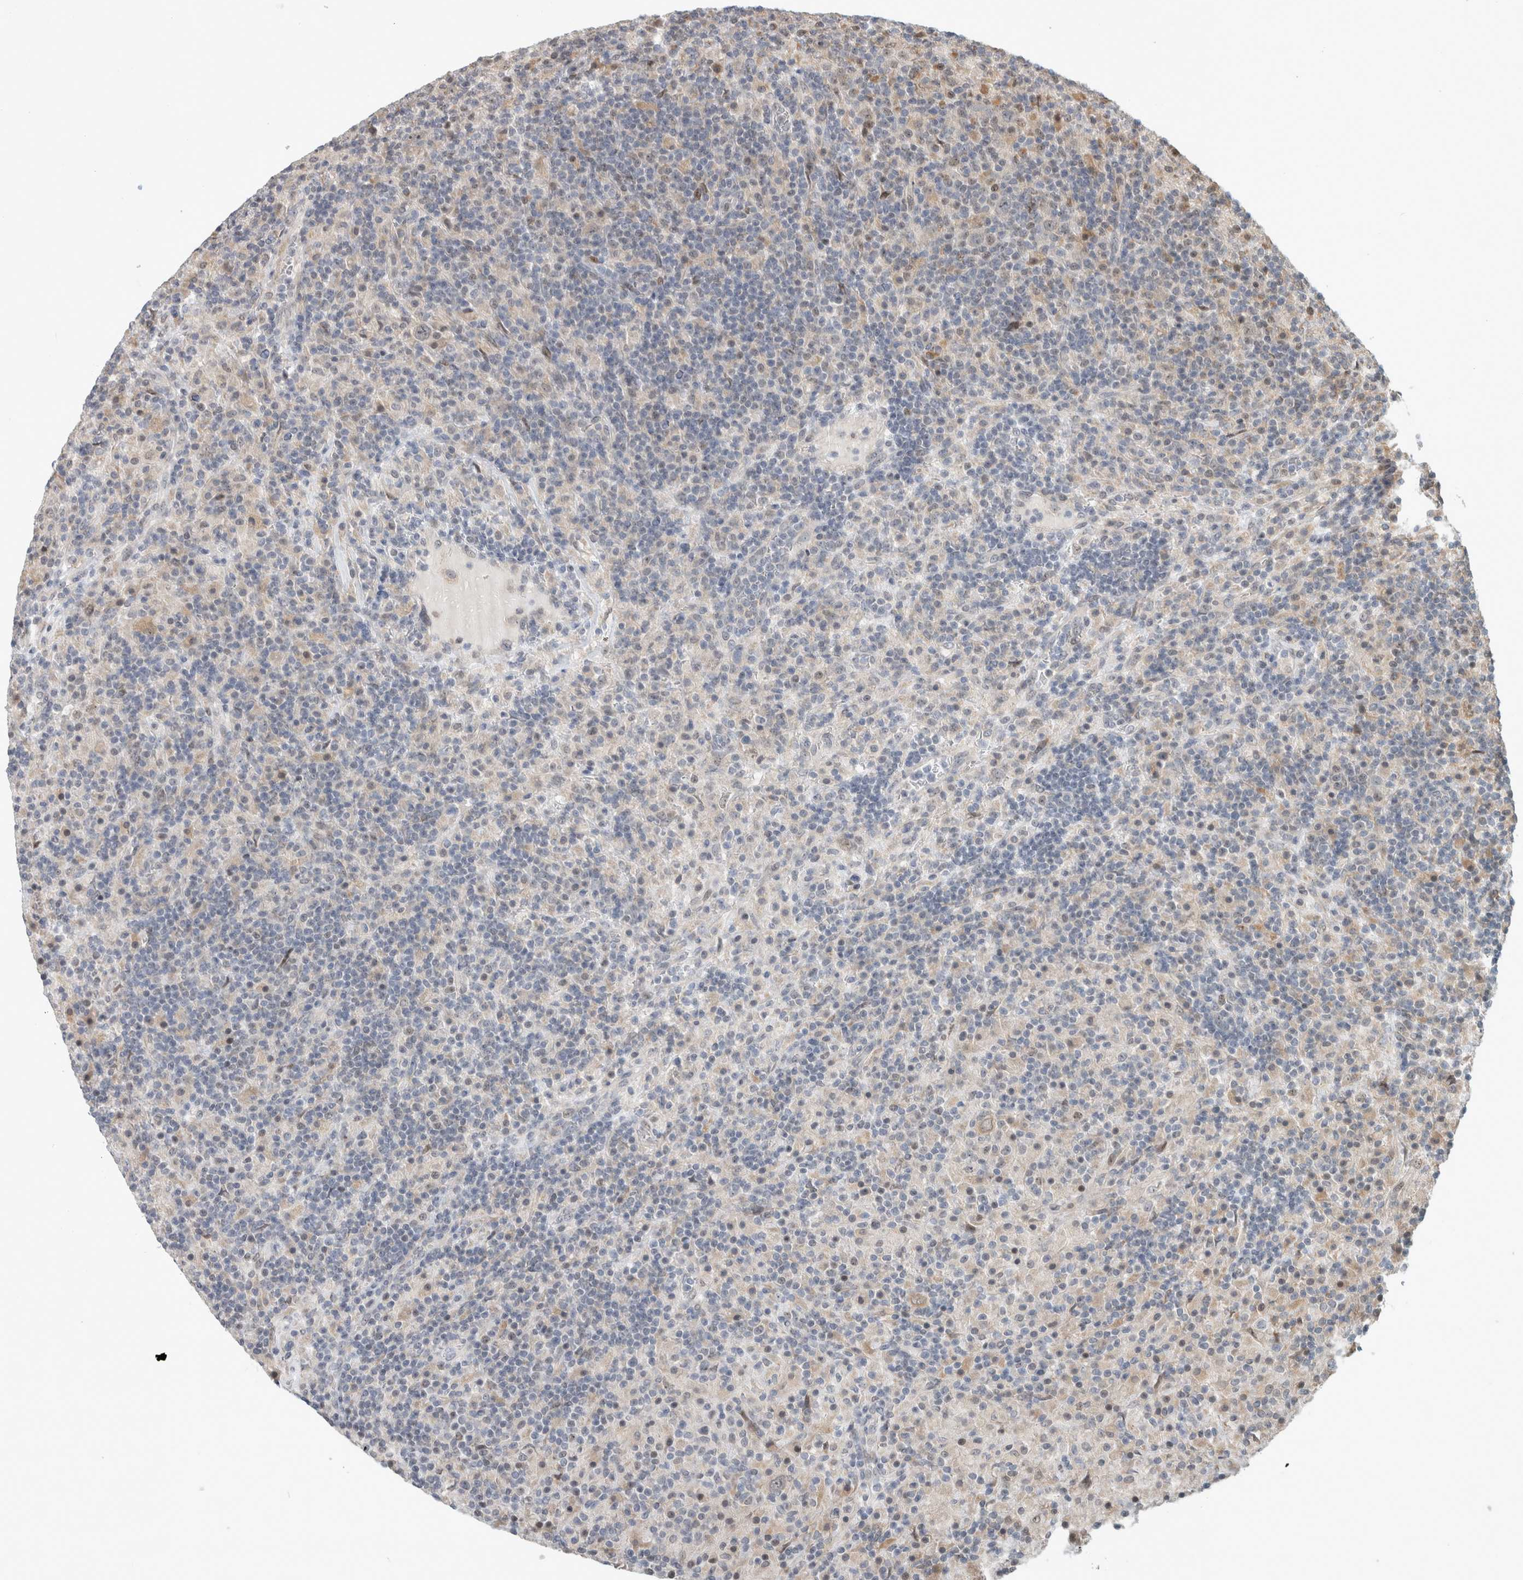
{"staining": {"intensity": "moderate", "quantity": "25%-75%", "location": "cytoplasmic/membranous,nuclear"}, "tissue": "lymphoma", "cell_type": "Tumor cells", "image_type": "cancer", "snomed": [{"axis": "morphology", "description": "Hodgkin's disease, NOS"}, {"axis": "topography", "description": "Lymph node"}], "caption": "Protein expression analysis of human Hodgkin's disease reveals moderate cytoplasmic/membranous and nuclear staining in about 25%-75% of tumor cells.", "gene": "NAB2", "patient": {"sex": "male", "age": 70}}